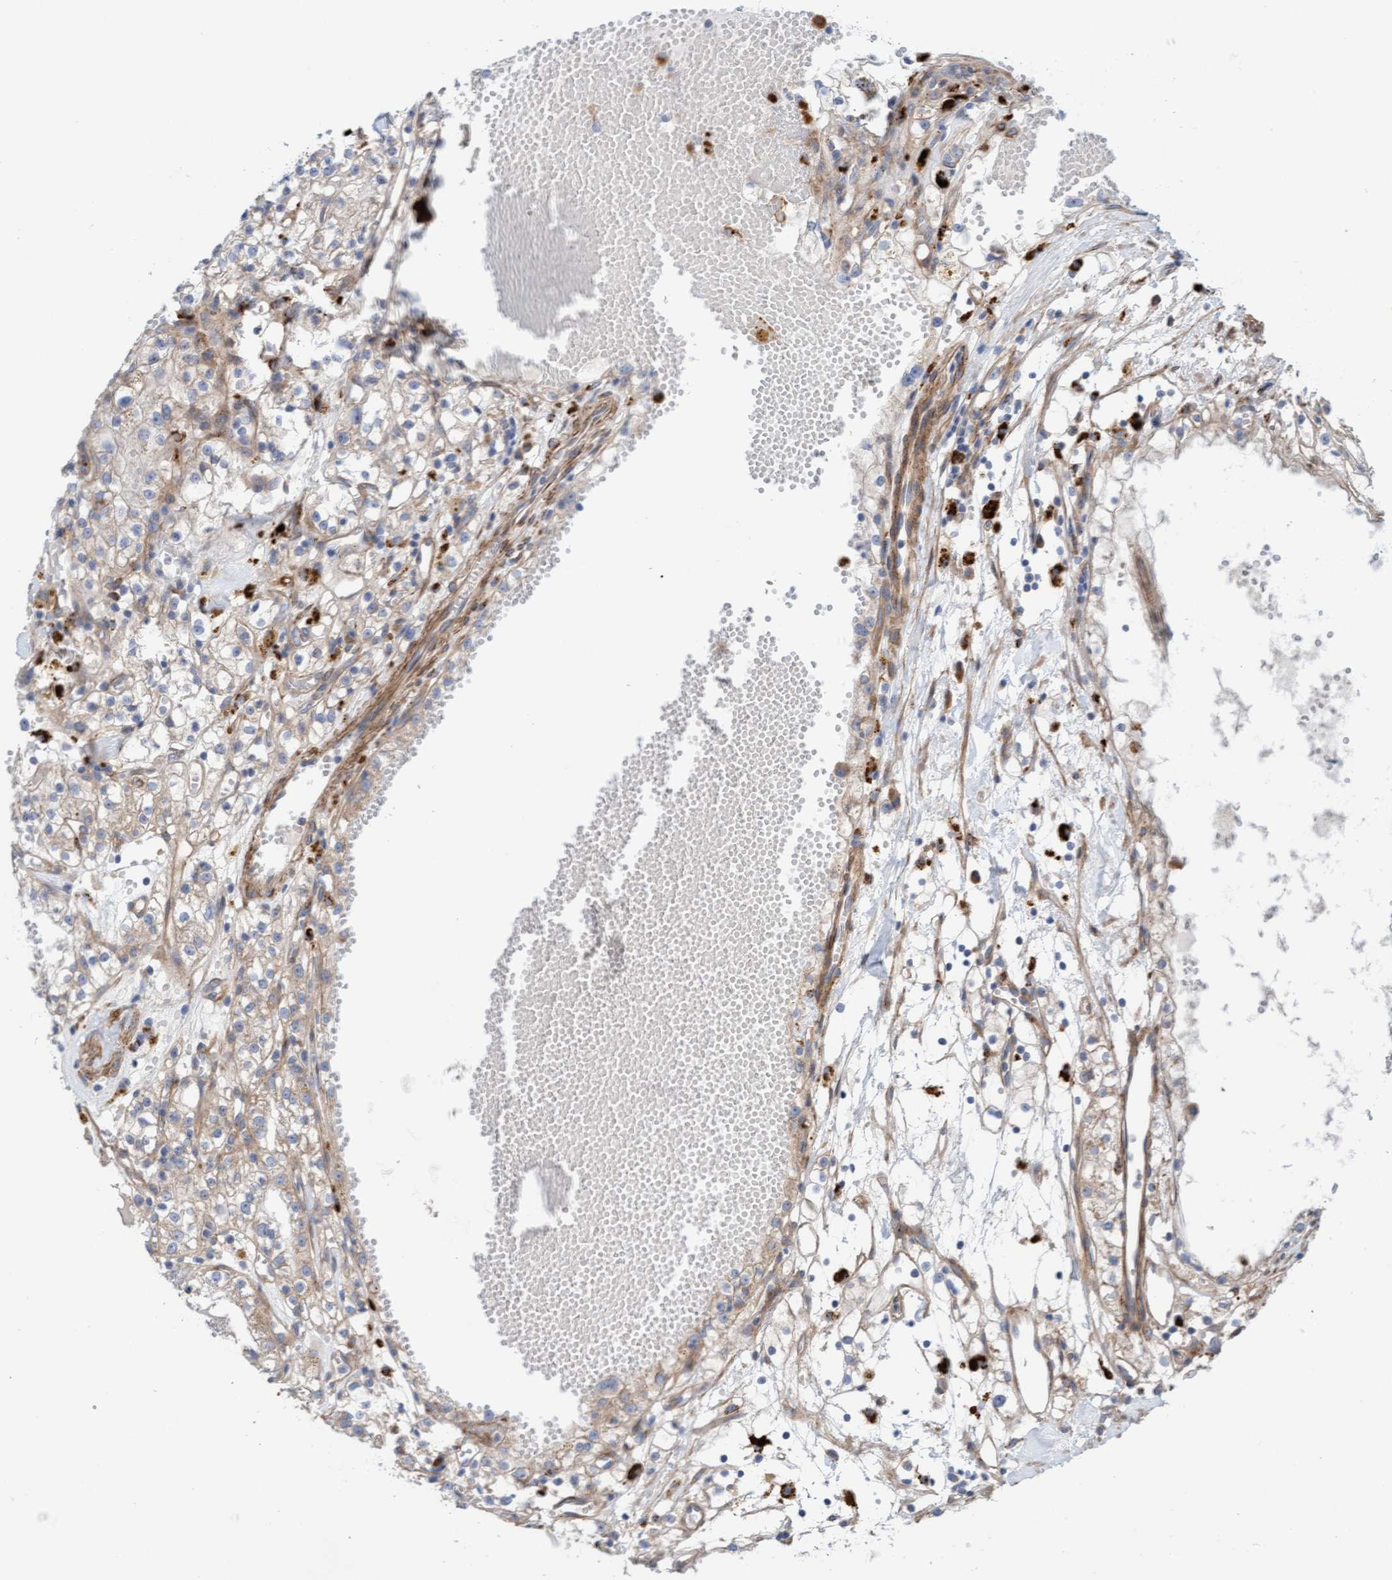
{"staining": {"intensity": "weak", "quantity": "<25%", "location": "cytoplasmic/membranous"}, "tissue": "renal cancer", "cell_type": "Tumor cells", "image_type": "cancer", "snomed": [{"axis": "morphology", "description": "Adenocarcinoma, NOS"}, {"axis": "topography", "description": "Kidney"}], "caption": "Immunohistochemistry photomicrograph of renal cancer (adenocarcinoma) stained for a protein (brown), which reveals no staining in tumor cells.", "gene": "CDK5RAP3", "patient": {"sex": "male", "age": 56}}